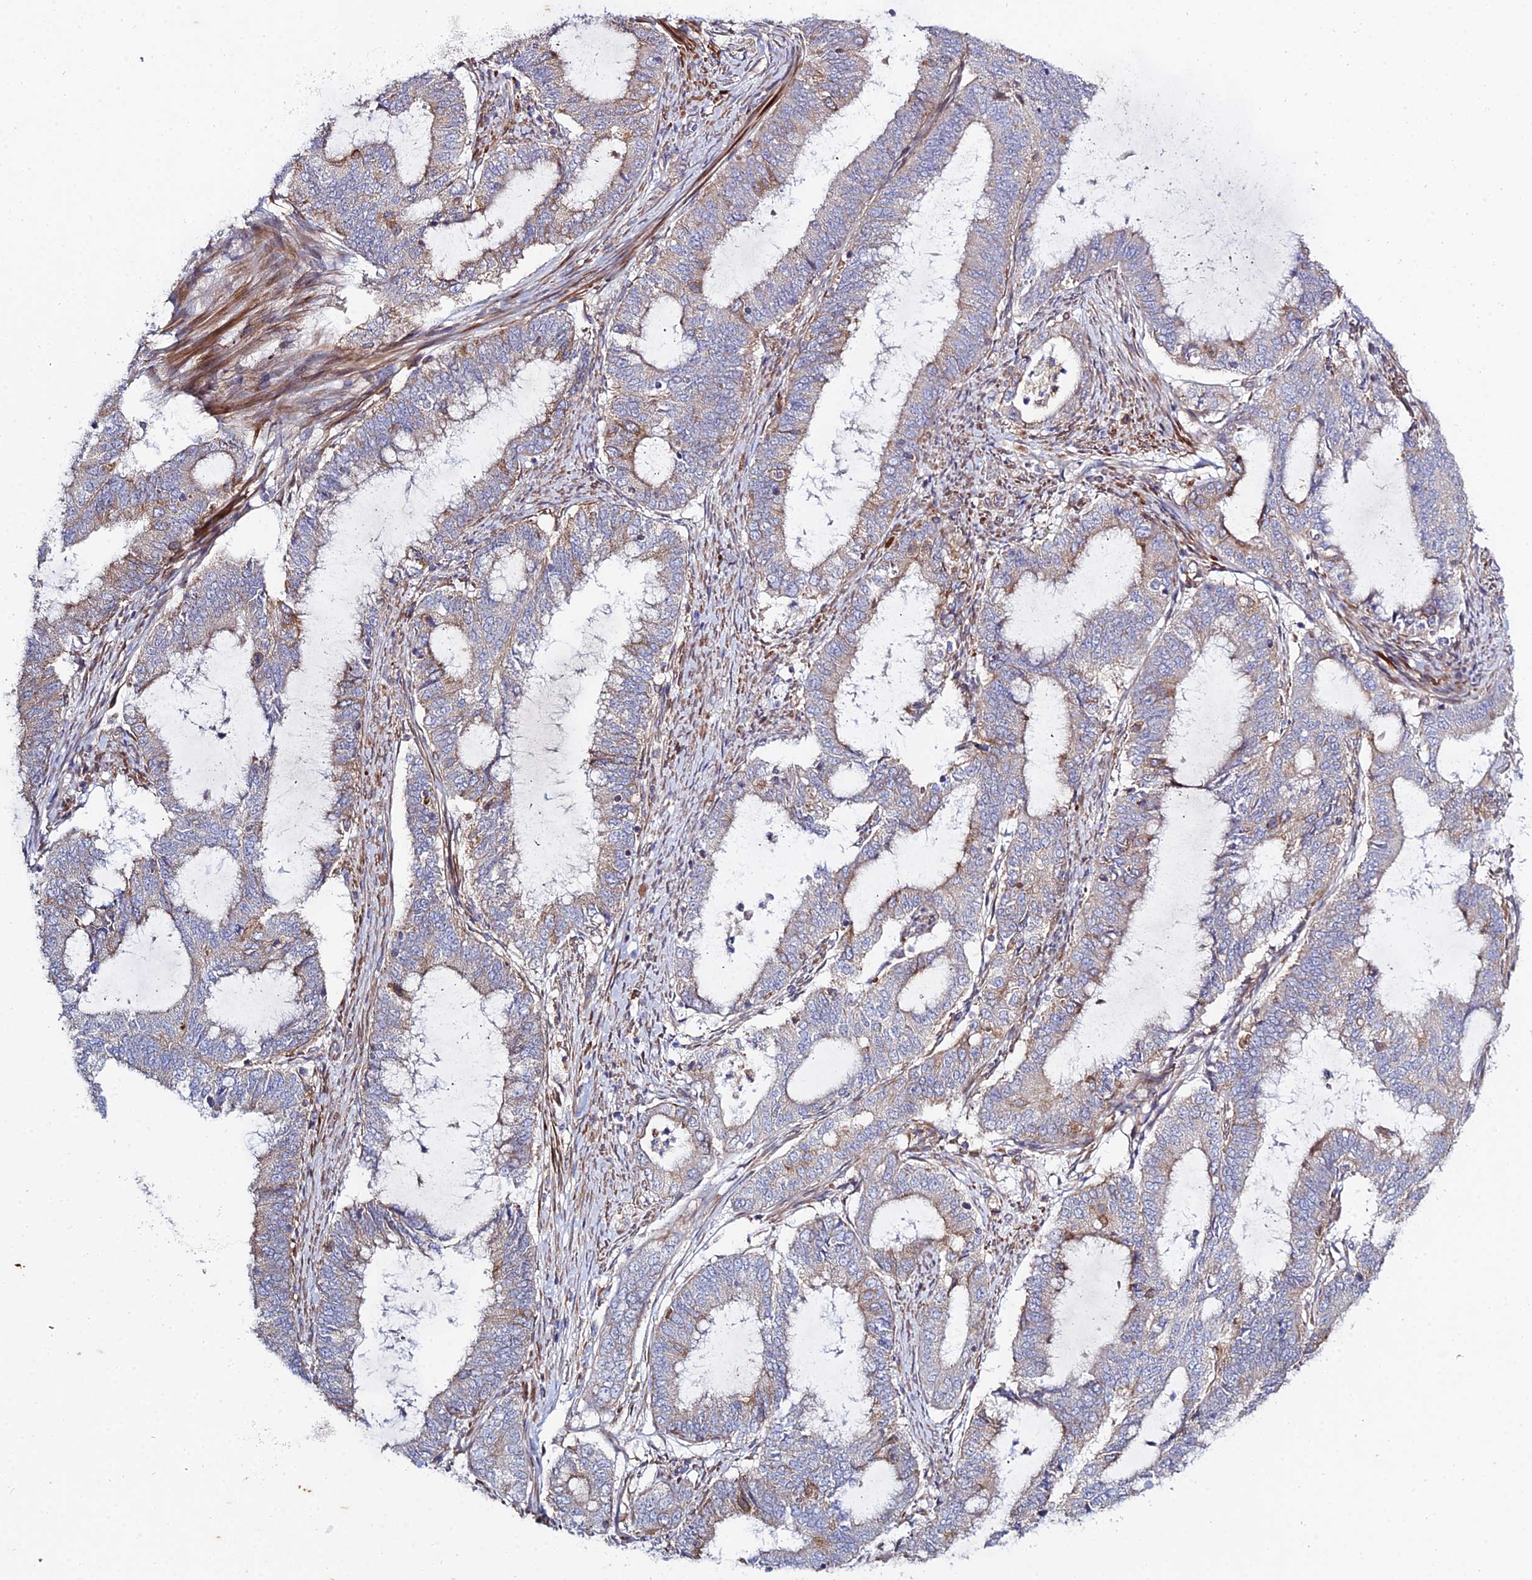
{"staining": {"intensity": "weak", "quantity": "<25%", "location": "cytoplasmic/membranous"}, "tissue": "endometrial cancer", "cell_type": "Tumor cells", "image_type": "cancer", "snomed": [{"axis": "morphology", "description": "Adenocarcinoma, NOS"}, {"axis": "topography", "description": "Endometrium"}], "caption": "A high-resolution image shows IHC staining of endometrial cancer, which exhibits no significant expression in tumor cells. (Stains: DAB (3,3'-diaminobenzidine) immunohistochemistry (IHC) with hematoxylin counter stain, Microscopy: brightfield microscopy at high magnification).", "gene": "ARL6IP1", "patient": {"sex": "female", "age": 51}}